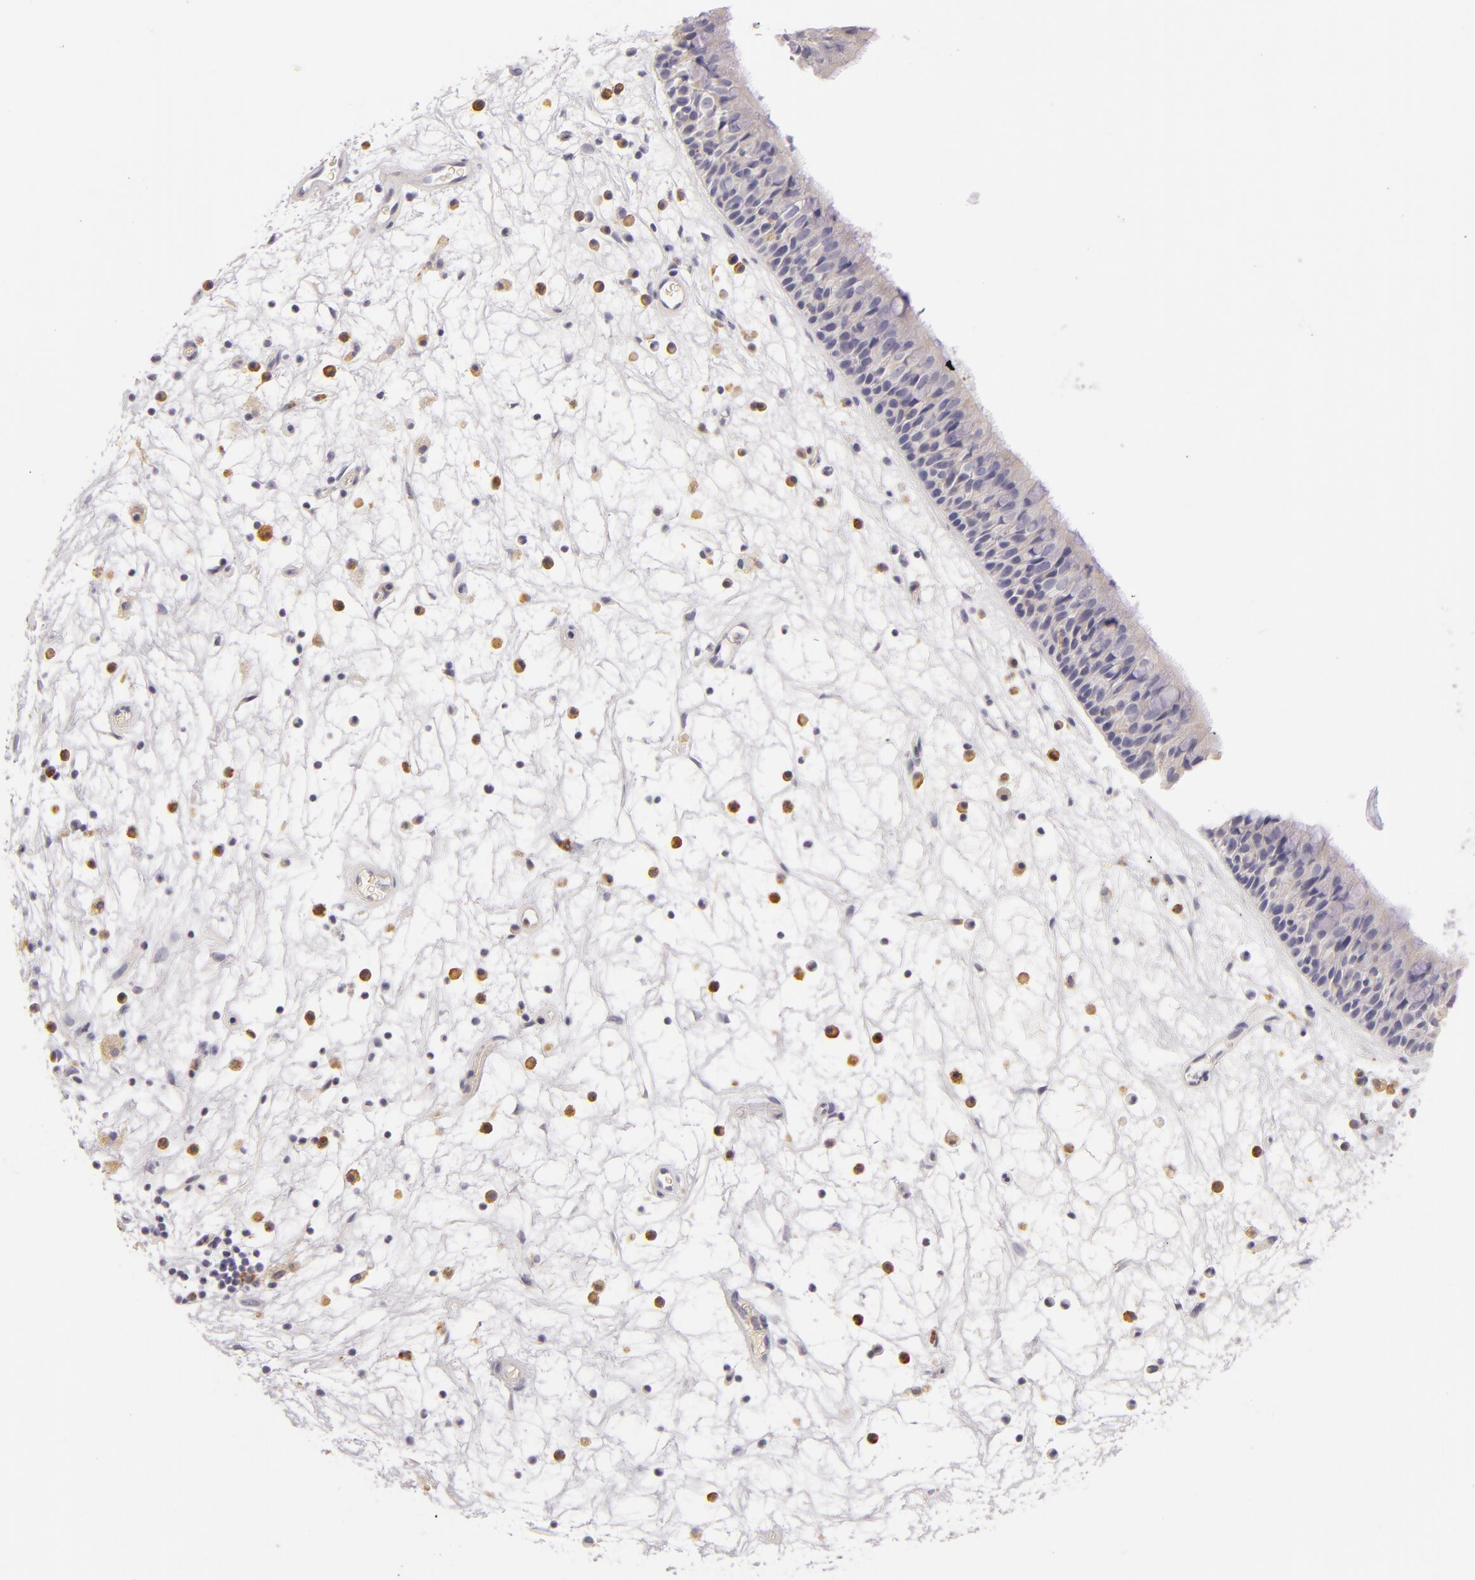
{"staining": {"intensity": "weak", "quantity": "25%-75%", "location": "cytoplasmic/membranous"}, "tissue": "nasopharynx", "cell_type": "Respiratory epithelial cells", "image_type": "normal", "snomed": [{"axis": "morphology", "description": "Normal tissue, NOS"}, {"axis": "topography", "description": "Nasopharynx"}], "caption": "Human nasopharynx stained for a protein (brown) displays weak cytoplasmic/membranous positive staining in approximately 25%-75% of respiratory epithelial cells.", "gene": "TLR8", "patient": {"sex": "male", "age": 63}}